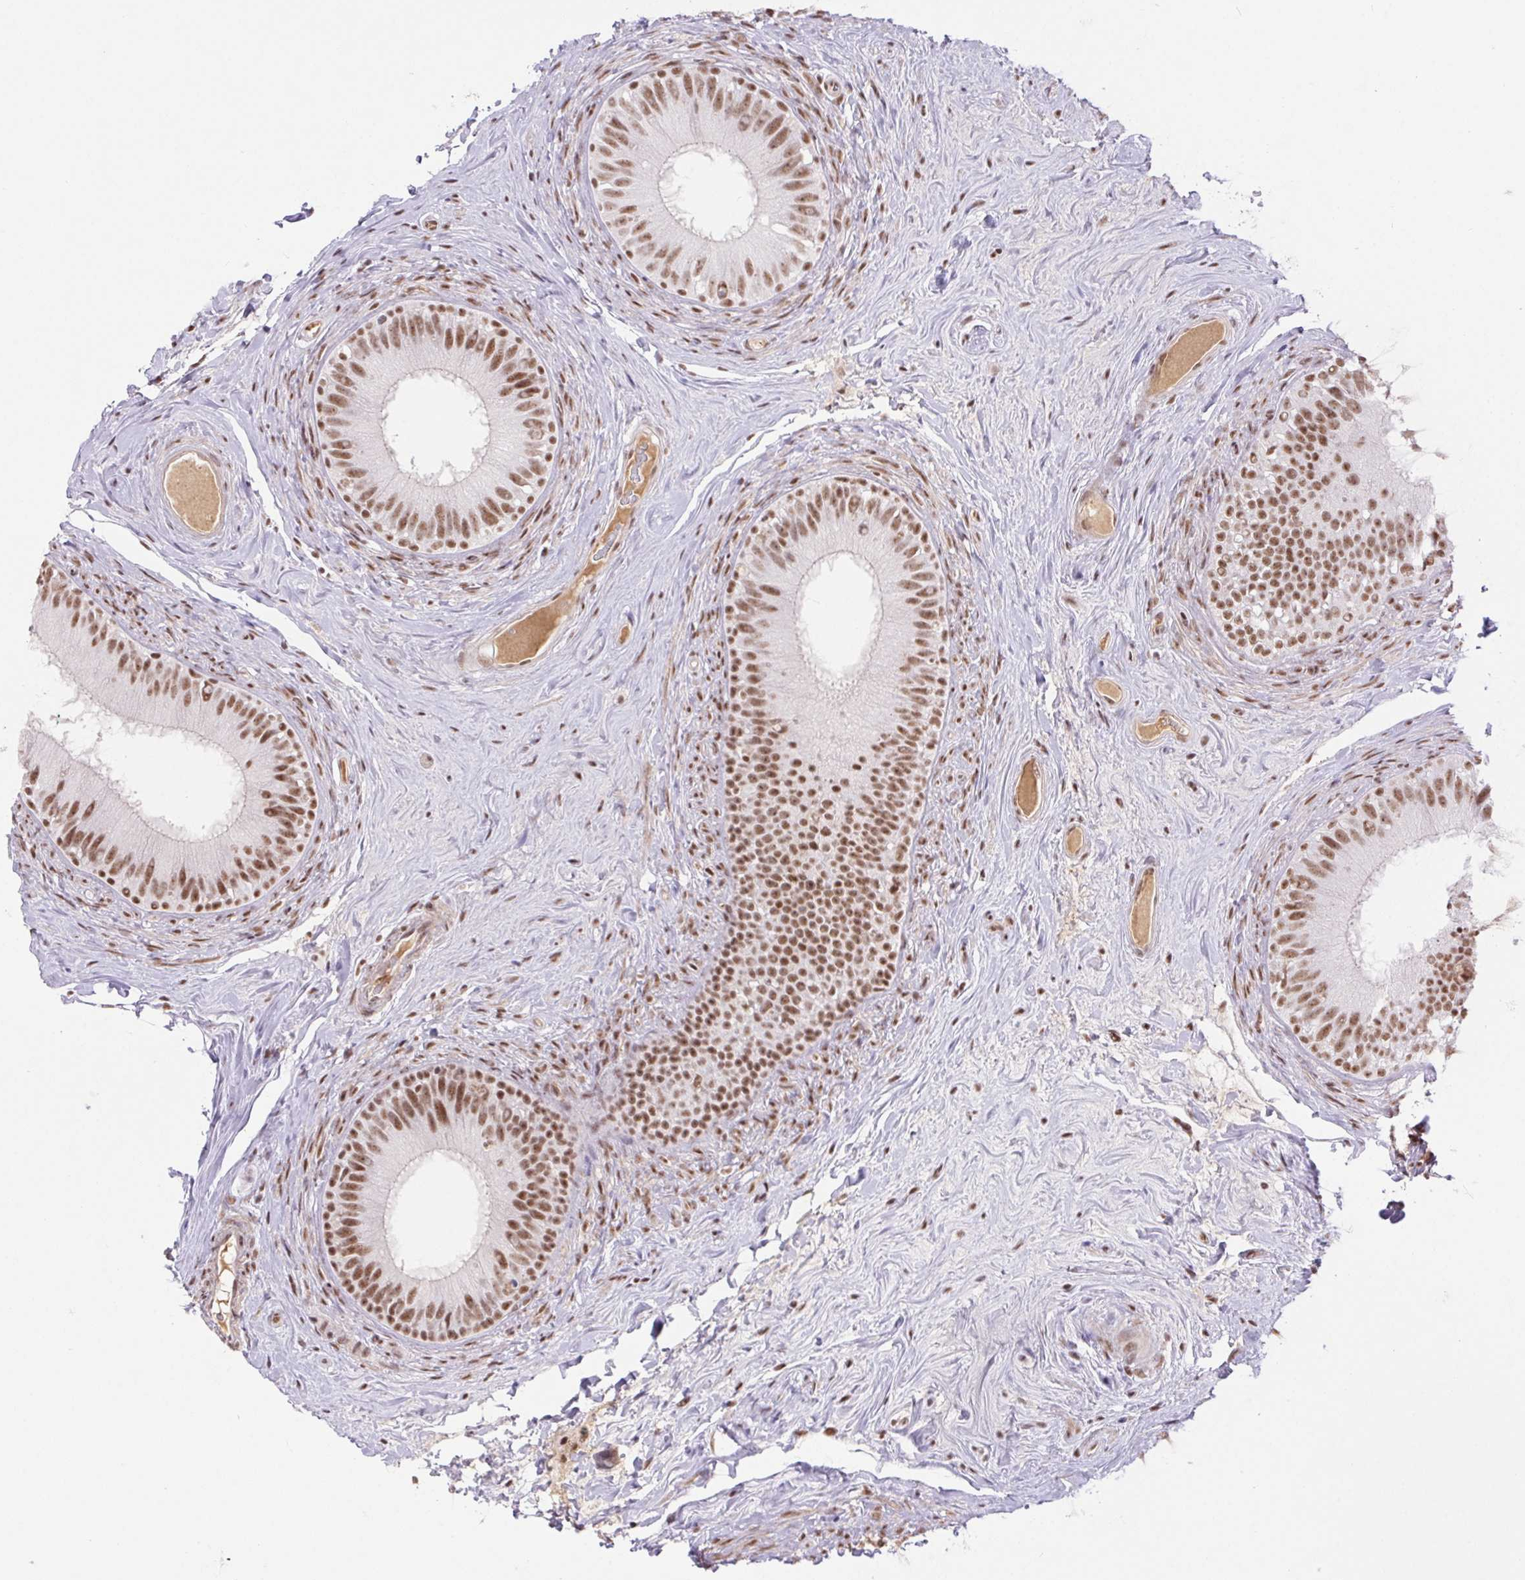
{"staining": {"intensity": "moderate", "quantity": ">75%", "location": "nuclear"}, "tissue": "epididymis", "cell_type": "Glandular cells", "image_type": "normal", "snomed": [{"axis": "morphology", "description": "Normal tissue, NOS"}, {"axis": "topography", "description": "Epididymis"}], "caption": "The photomicrograph displays staining of benign epididymis, revealing moderate nuclear protein staining (brown color) within glandular cells.", "gene": "DDX17", "patient": {"sex": "male", "age": 59}}